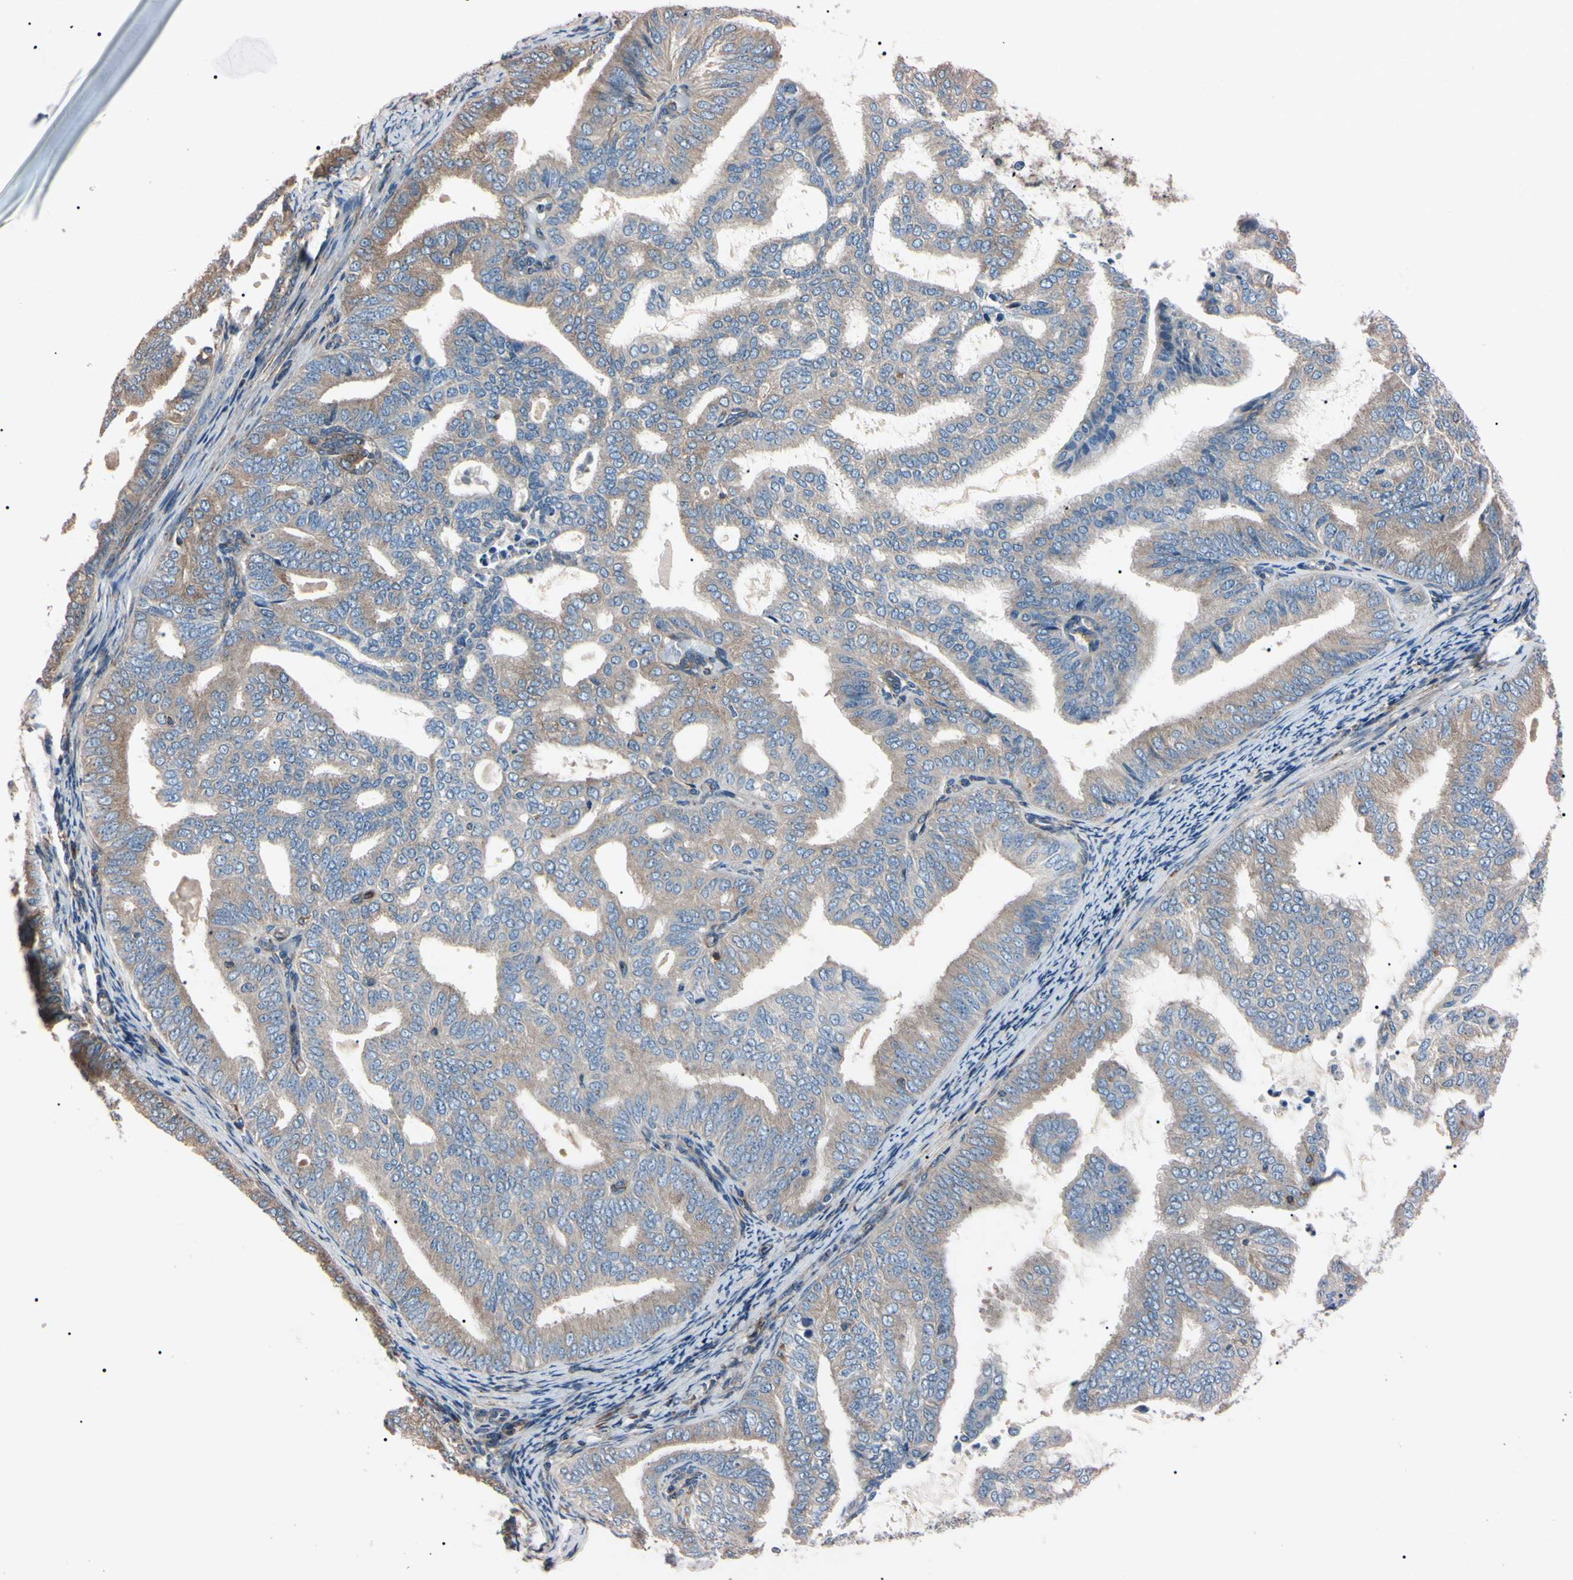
{"staining": {"intensity": "weak", "quantity": ">75%", "location": "cytoplasmic/membranous"}, "tissue": "endometrial cancer", "cell_type": "Tumor cells", "image_type": "cancer", "snomed": [{"axis": "morphology", "description": "Adenocarcinoma, NOS"}, {"axis": "topography", "description": "Endometrium"}], "caption": "An image showing weak cytoplasmic/membranous expression in approximately >75% of tumor cells in endometrial cancer (adenocarcinoma), as visualized by brown immunohistochemical staining.", "gene": "PRKACA", "patient": {"sex": "female", "age": 58}}